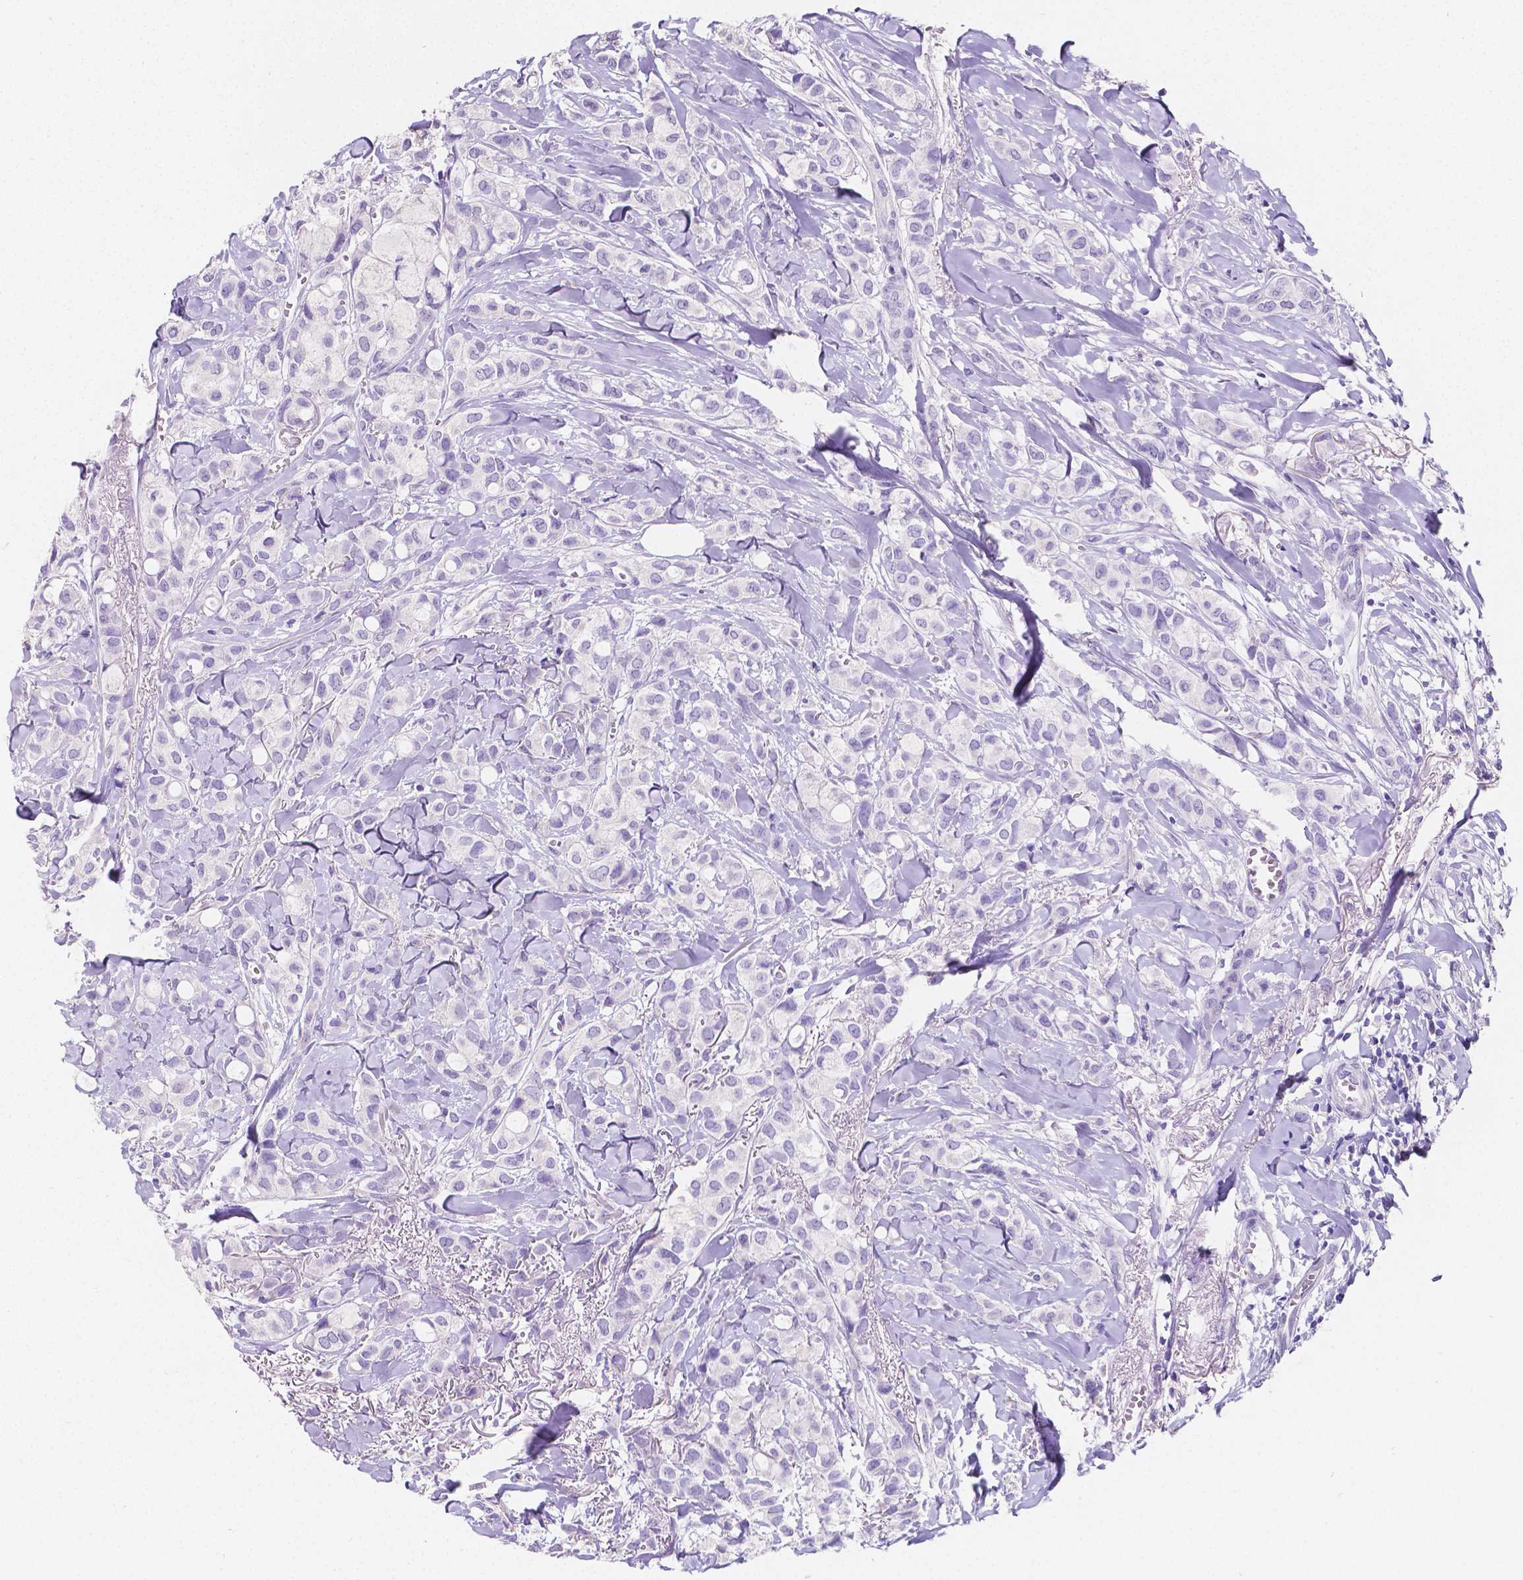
{"staining": {"intensity": "negative", "quantity": "none", "location": "none"}, "tissue": "breast cancer", "cell_type": "Tumor cells", "image_type": "cancer", "snomed": [{"axis": "morphology", "description": "Duct carcinoma"}, {"axis": "topography", "description": "Breast"}], "caption": "A micrograph of breast cancer (invasive ductal carcinoma) stained for a protein displays no brown staining in tumor cells.", "gene": "SATB2", "patient": {"sex": "female", "age": 85}}